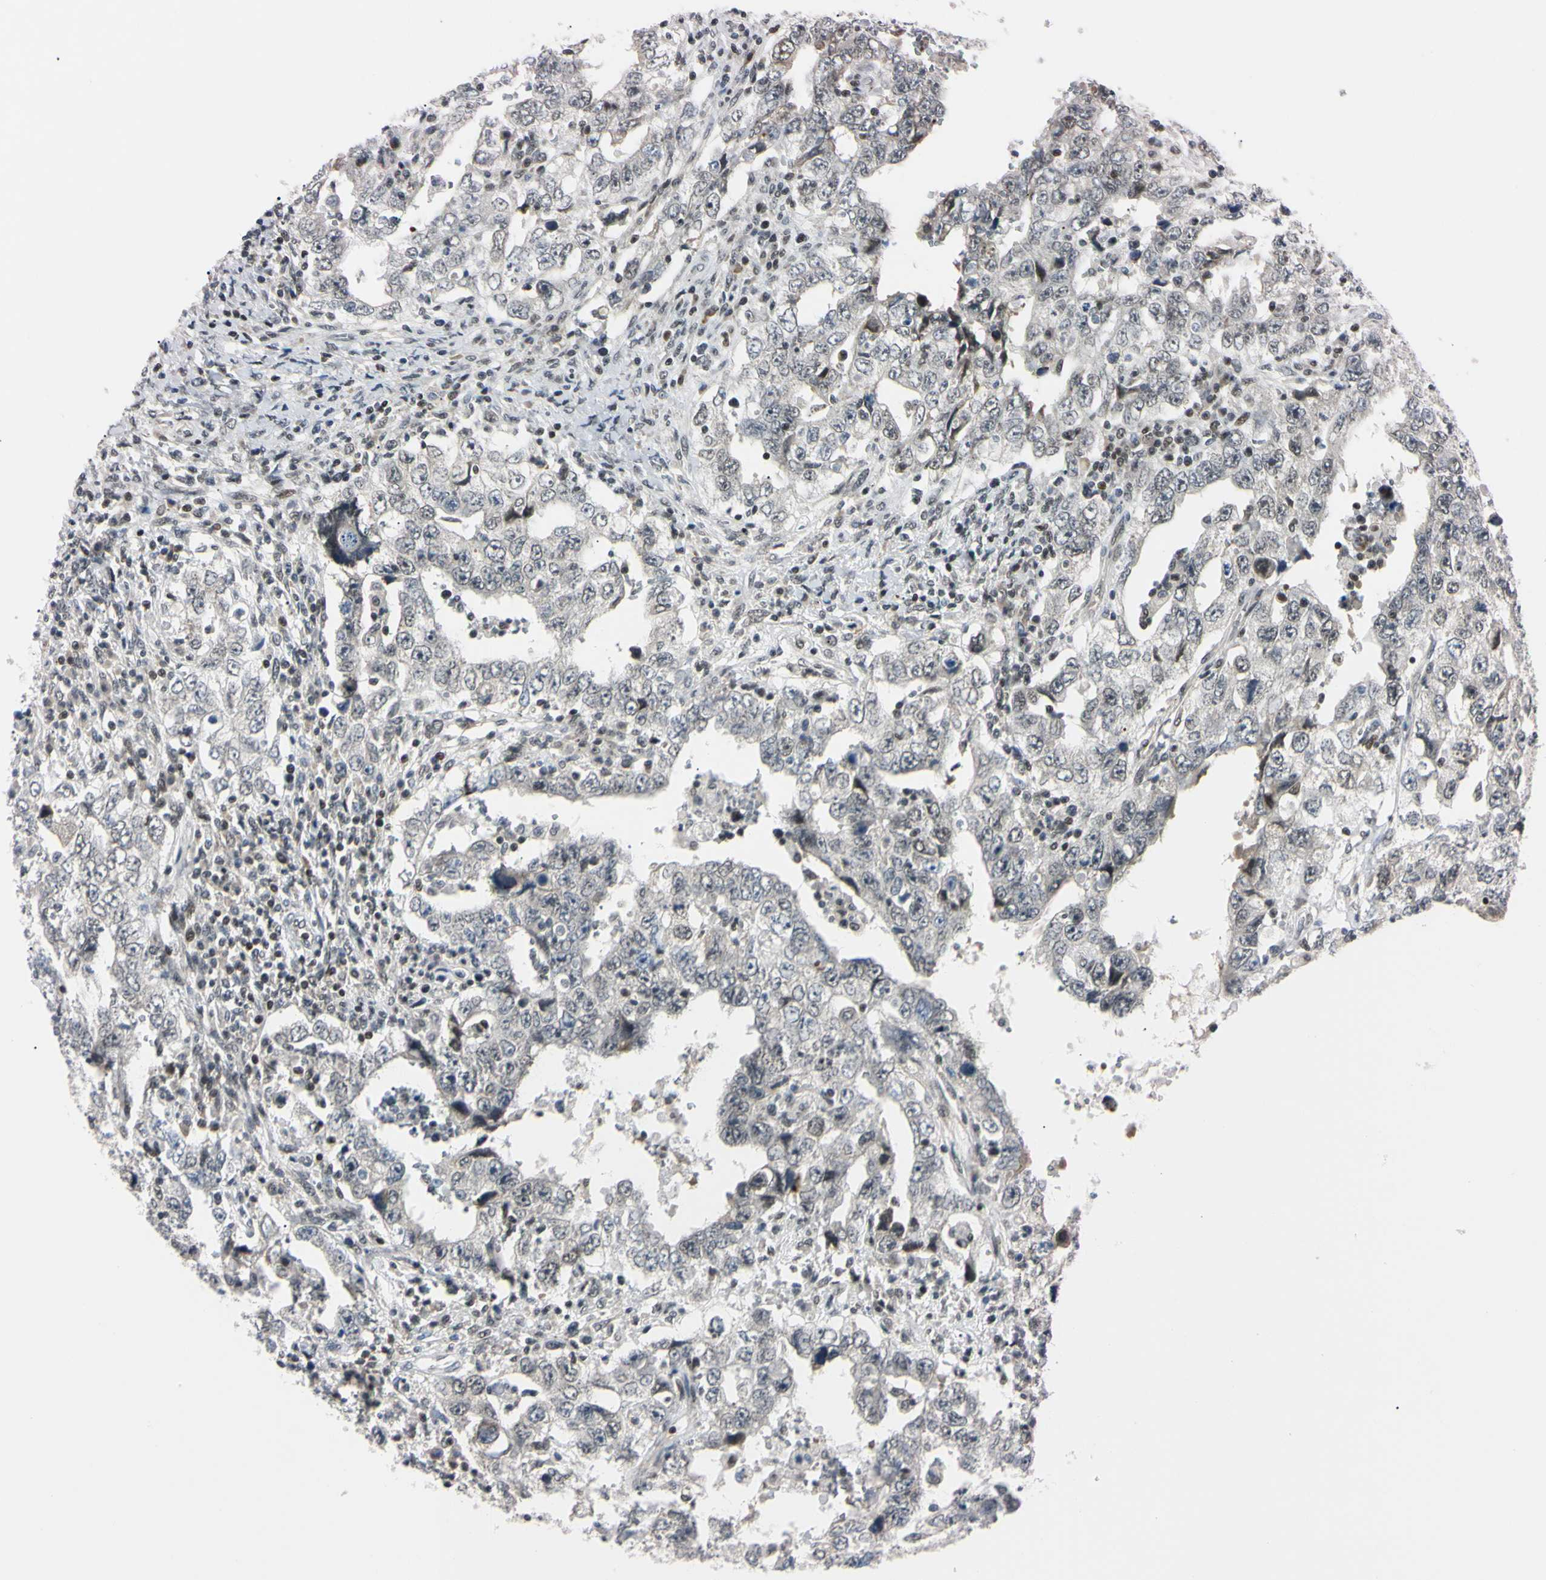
{"staining": {"intensity": "negative", "quantity": "none", "location": "none"}, "tissue": "testis cancer", "cell_type": "Tumor cells", "image_type": "cancer", "snomed": [{"axis": "morphology", "description": "Carcinoma, Embryonal, NOS"}, {"axis": "topography", "description": "Testis"}], "caption": "DAB immunohistochemical staining of embryonal carcinoma (testis) exhibits no significant expression in tumor cells.", "gene": "C1orf174", "patient": {"sex": "male", "age": 26}}